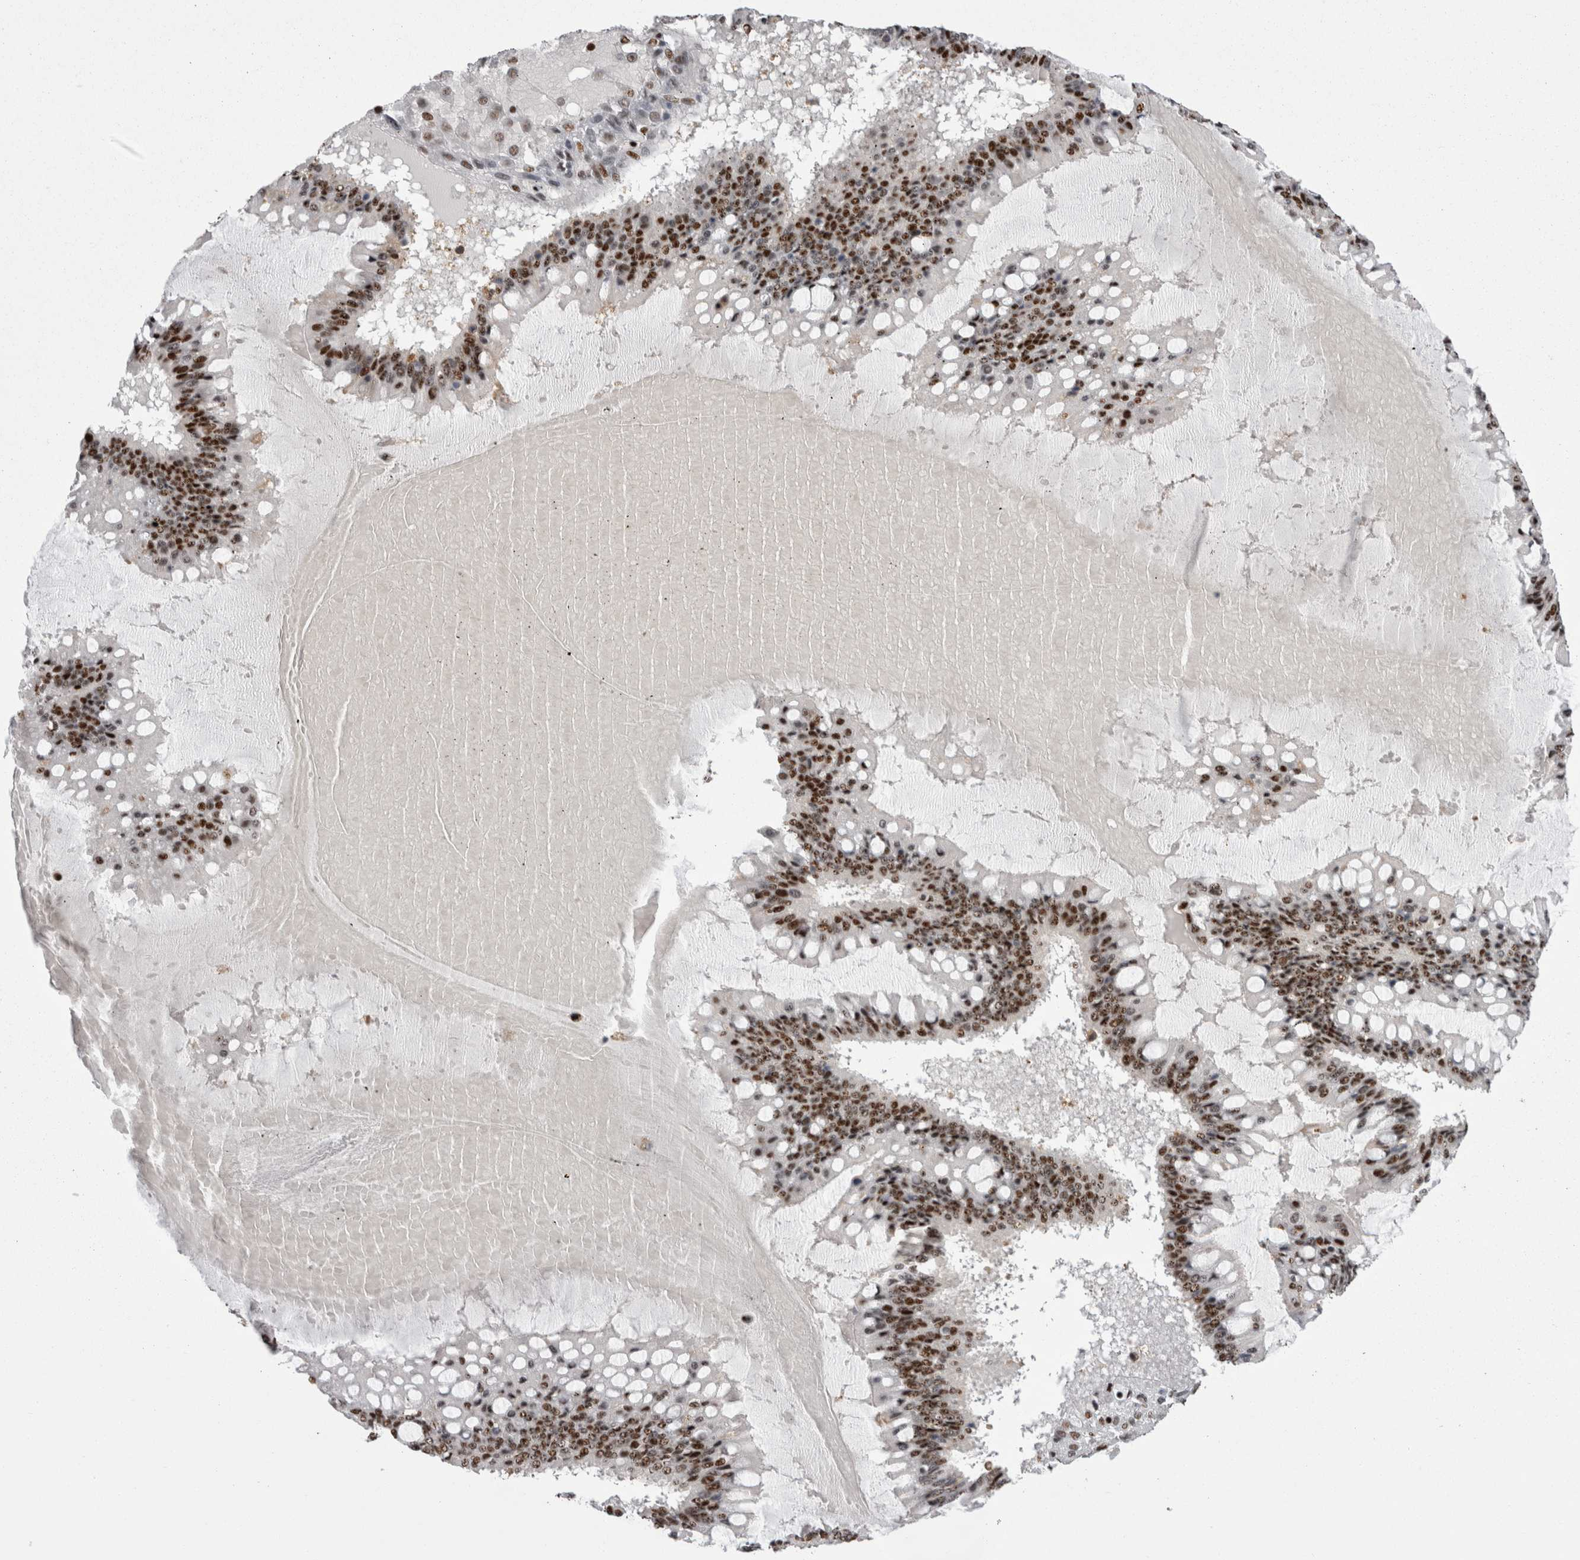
{"staining": {"intensity": "strong", "quantity": ">75%", "location": "nuclear"}, "tissue": "ovarian cancer", "cell_type": "Tumor cells", "image_type": "cancer", "snomed": [{"axis": "morphology", "description": "Cystadenocarcinoma, mucinous, NOS"}, {"axis": "topography", "description": "Ovary"}], "caption": "Protein expression by IHC shows strong nuclear staining in approximately >75% of tumor cells in mucinous cystadenocarcinoma (ovarian). Immunohistochemistry (ihc) stains the protein in brown and the nuclei are stained blue.", "gene": "SNRNP40", "patient": {"sex": "female", "age": 73}}